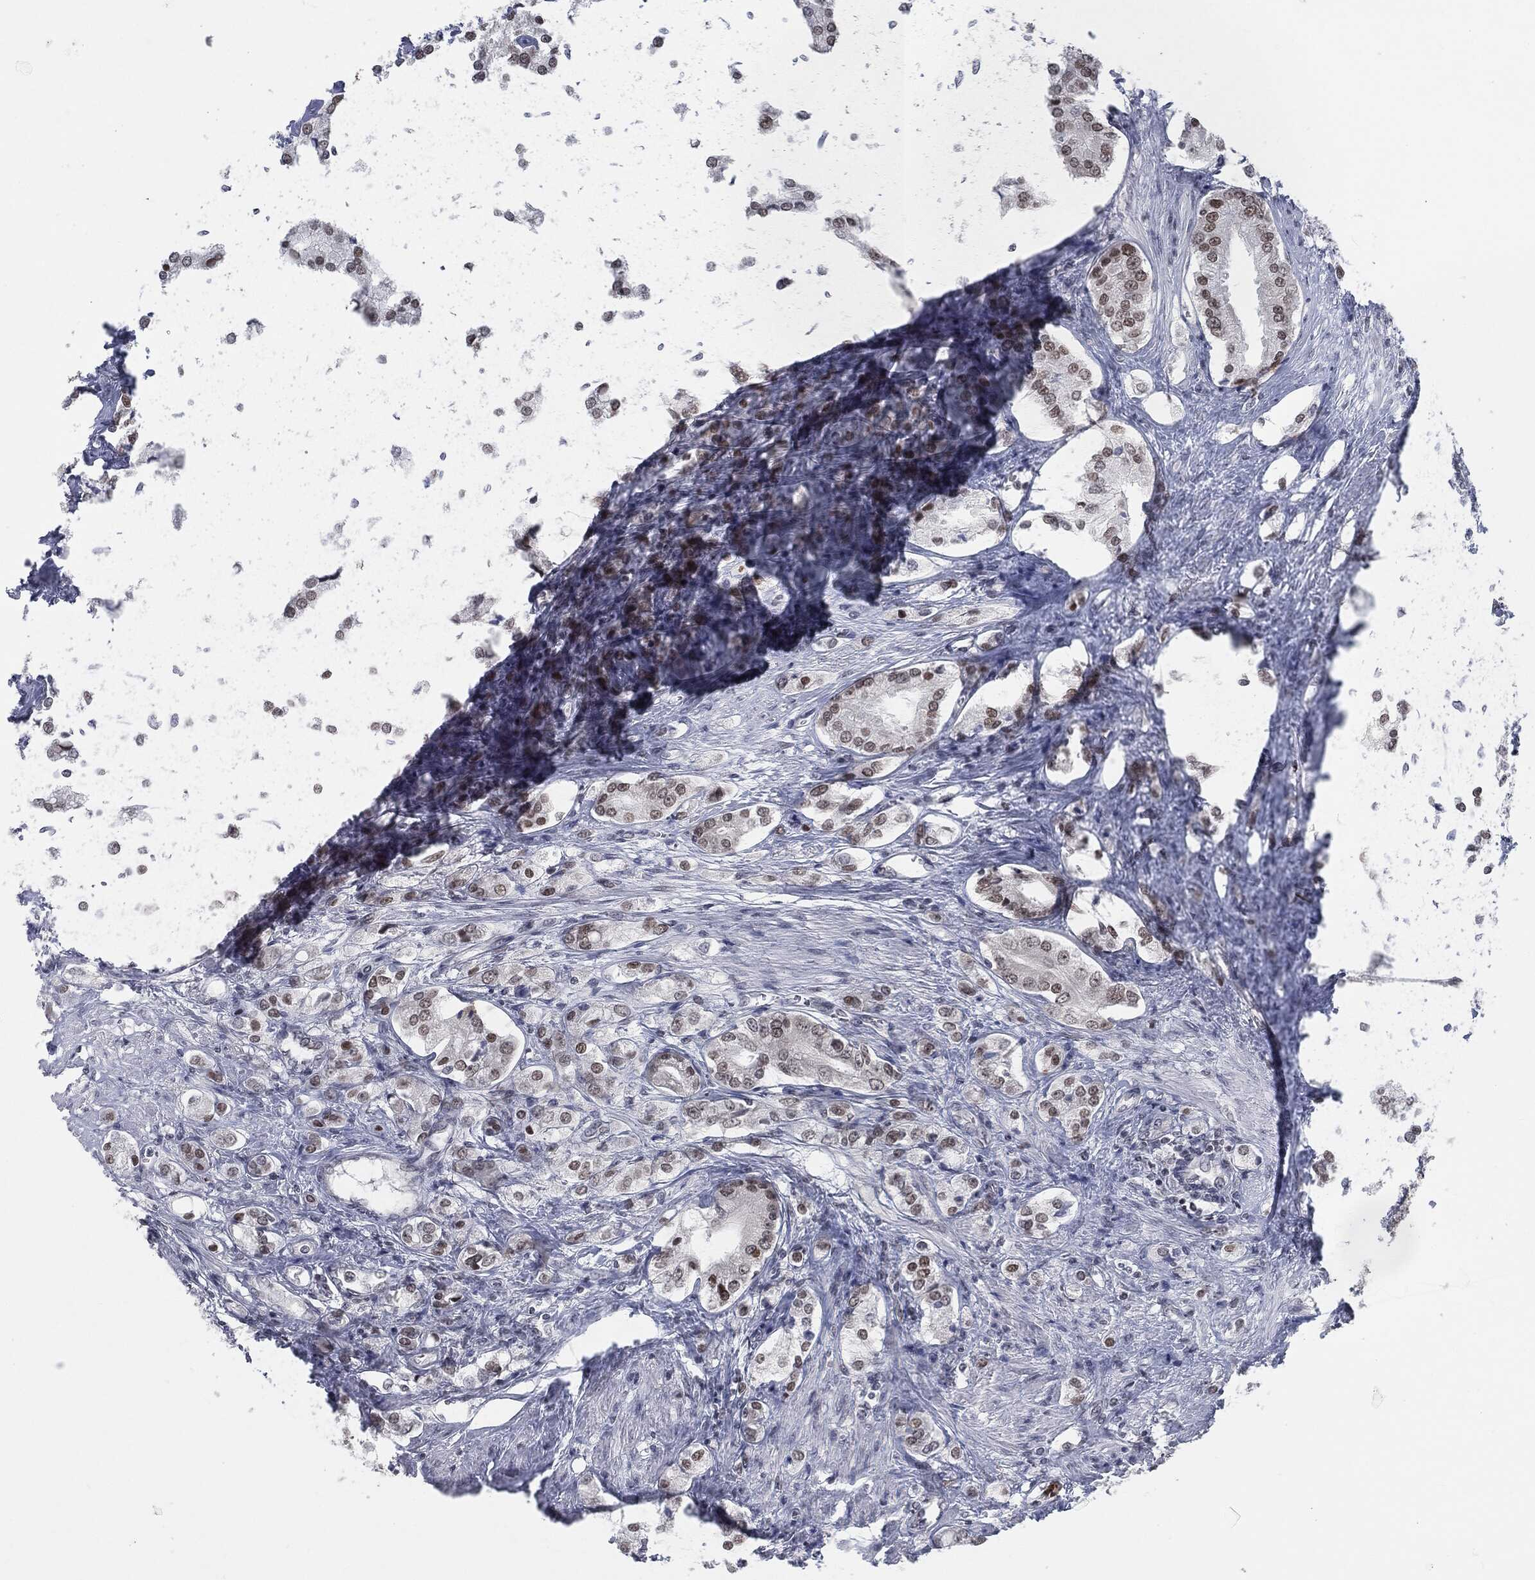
{"staining": {"intensity": "moderate", "quantity": "25%-75%", "location": "nuclear"}, "tissue": "prostate cancer", "cell_type": "Tumor cells", "image_type": "cancer", "snomed": [{"axis": "morphology", "description": "Adenocarcinoma, NOS"}, {"axis": "topography", "description": "Prostate and seminal vesicle, NOS"}, {"axis": "topography", "description": "Prostate"}], "caption": "A histopathology image of prostate cancer stained for a protein shows moderate nuclear brown staining in tumor cells.", "gene": "ANXA1", "patient": {"sex": "male", "age": 67}}